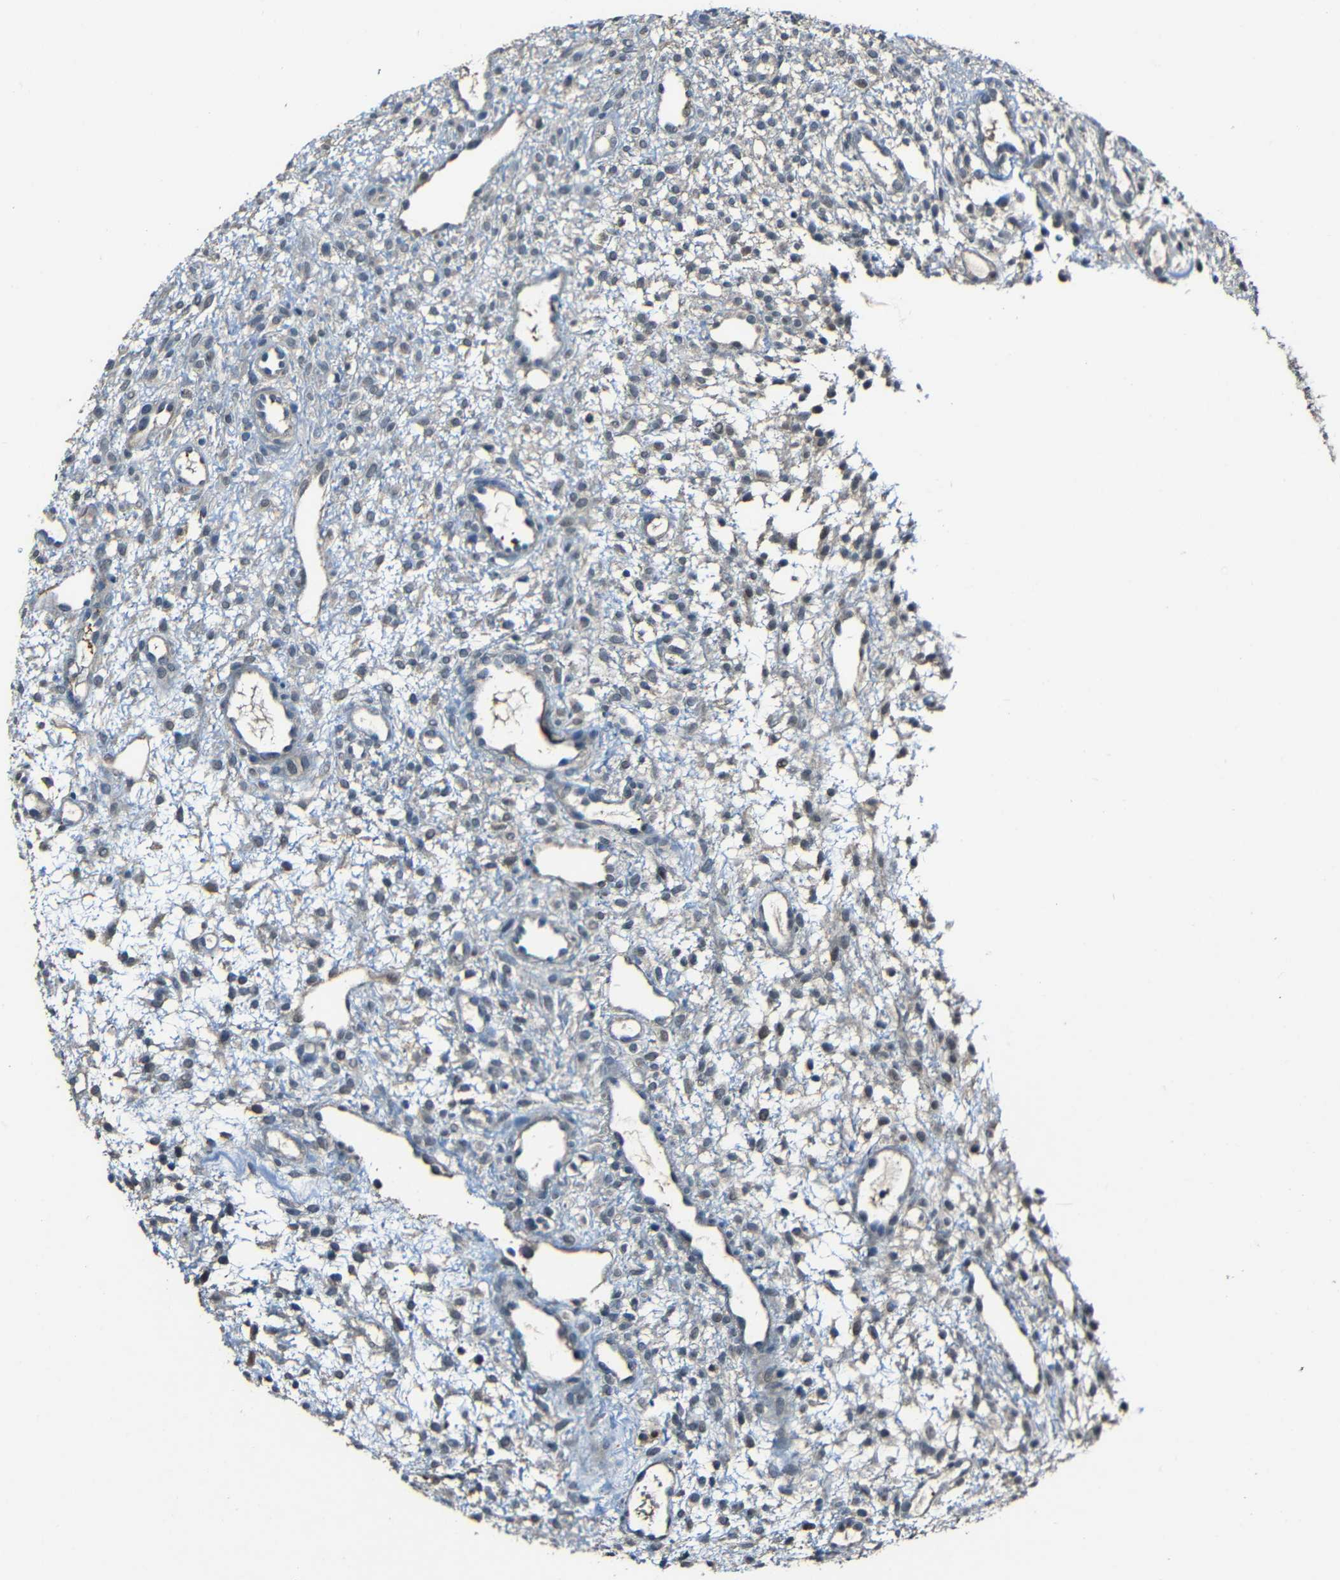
{"staining": {"intensity": "negative", "quantity": "none", "location": "none"}, "tissue": "ovary", "cell_type": "Ovarian stroma cells", "image_type": "normal", "snomed": [{"axis": "morphology", "description": "Normal tissue, NOS"}, {"axis": "morphology", "description": "Cyst, NOS"}, {"axis": "topography", "description": "Ovary"}], "caption": "Ovarian stroma cells are negative for protein expression in benign human ovary. The staining is performed using DAB brown chromogen with nuclei counter-stained in using hematoxylin.", "gene": "SLA", "patient": {"sex": "female", "age": 18}}